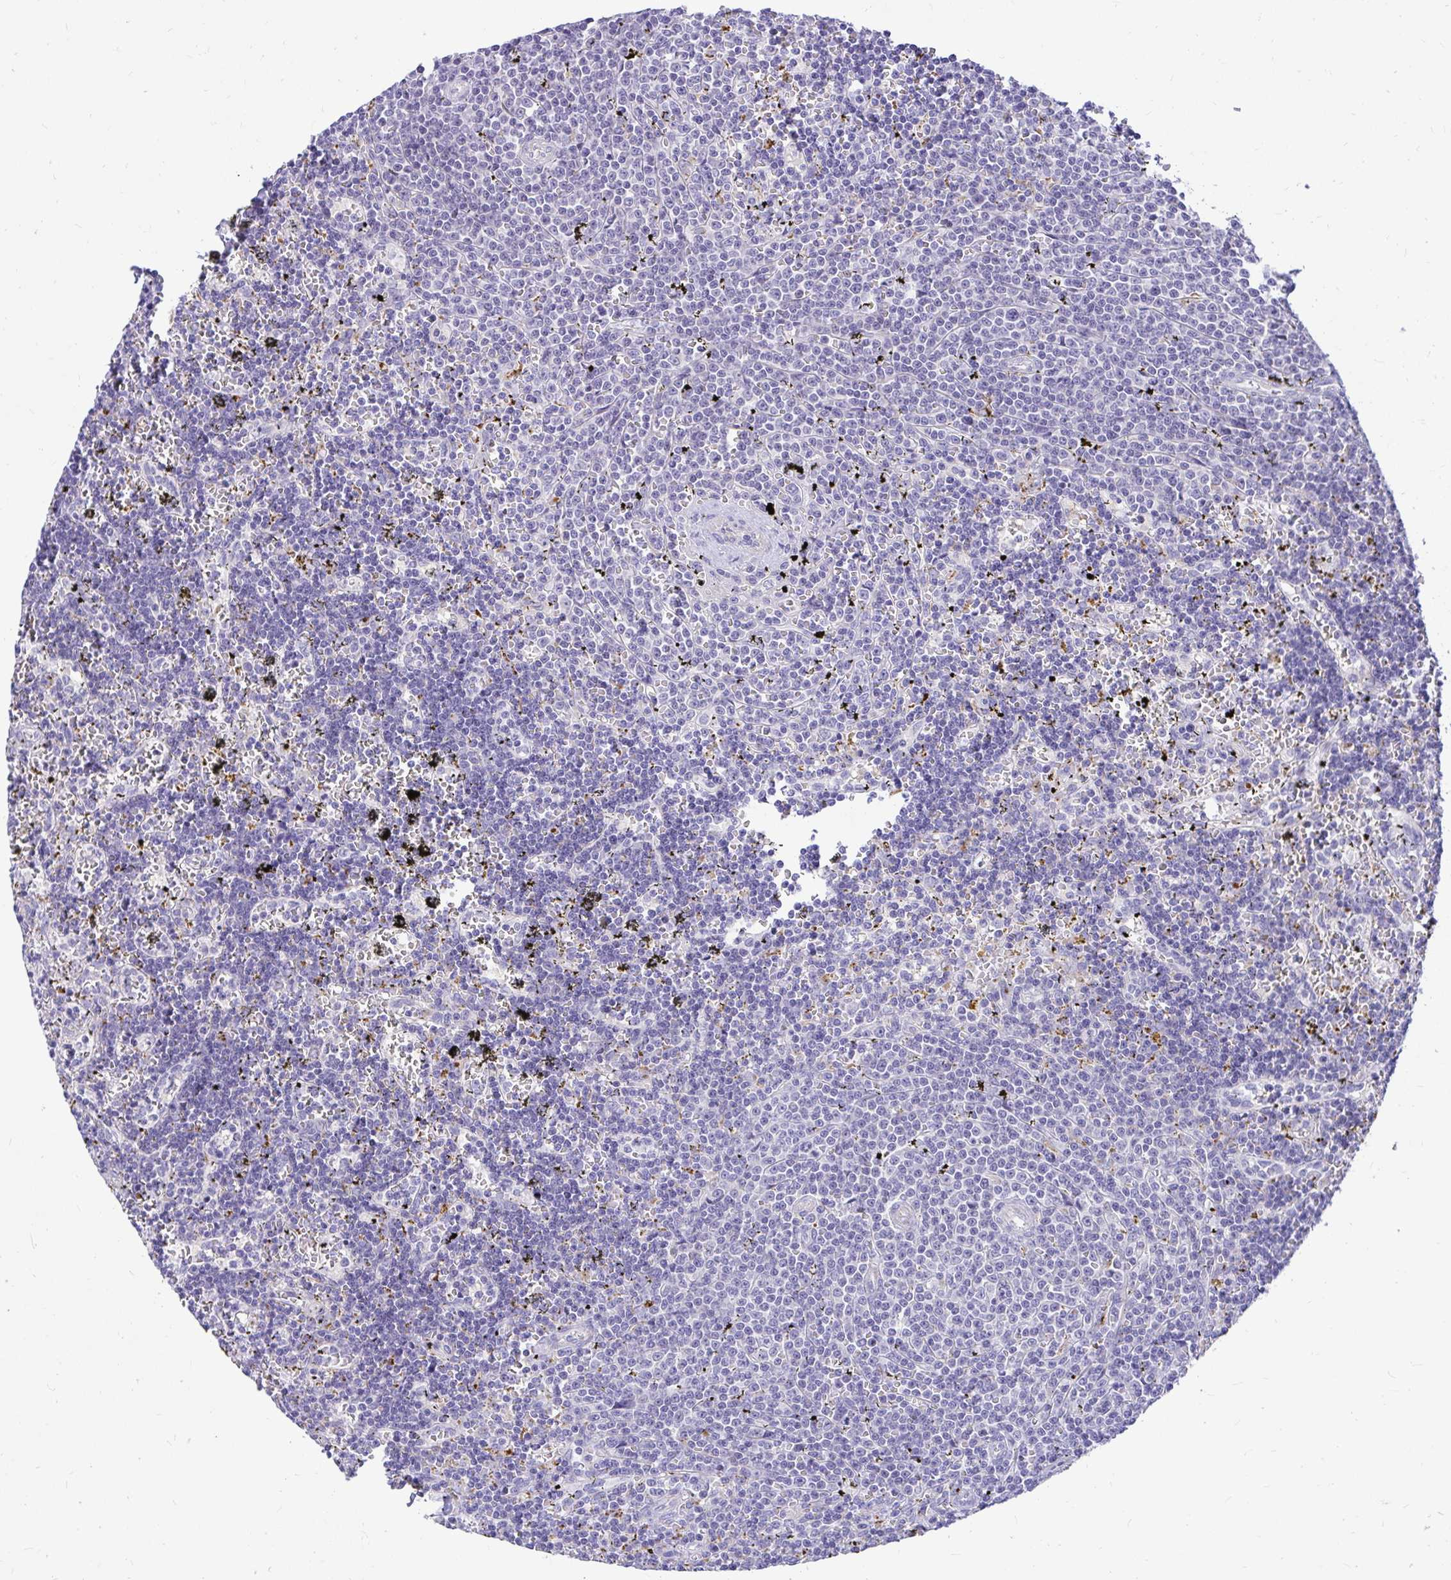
{"staining": {"intensity": "negative", "quantity": "none", "location": "none"}, "tissue": "lymphoma", "cell_type": "Tumor cells", "image_type": "cancer", "snomed": [{"axis": "morphology", "description": "Malignant lymphoma, non-Hodgkin's type, Low grade"}, {"axis": "topography", "description": "Spleen"}], "caption": "Immunohistochemistry micrograph of human lymphoma stained for a protein (brown), which demonstrates no staining in tumor cells.", "gene": "PKN3", "patient": {"sex": "male", "age": 60}}